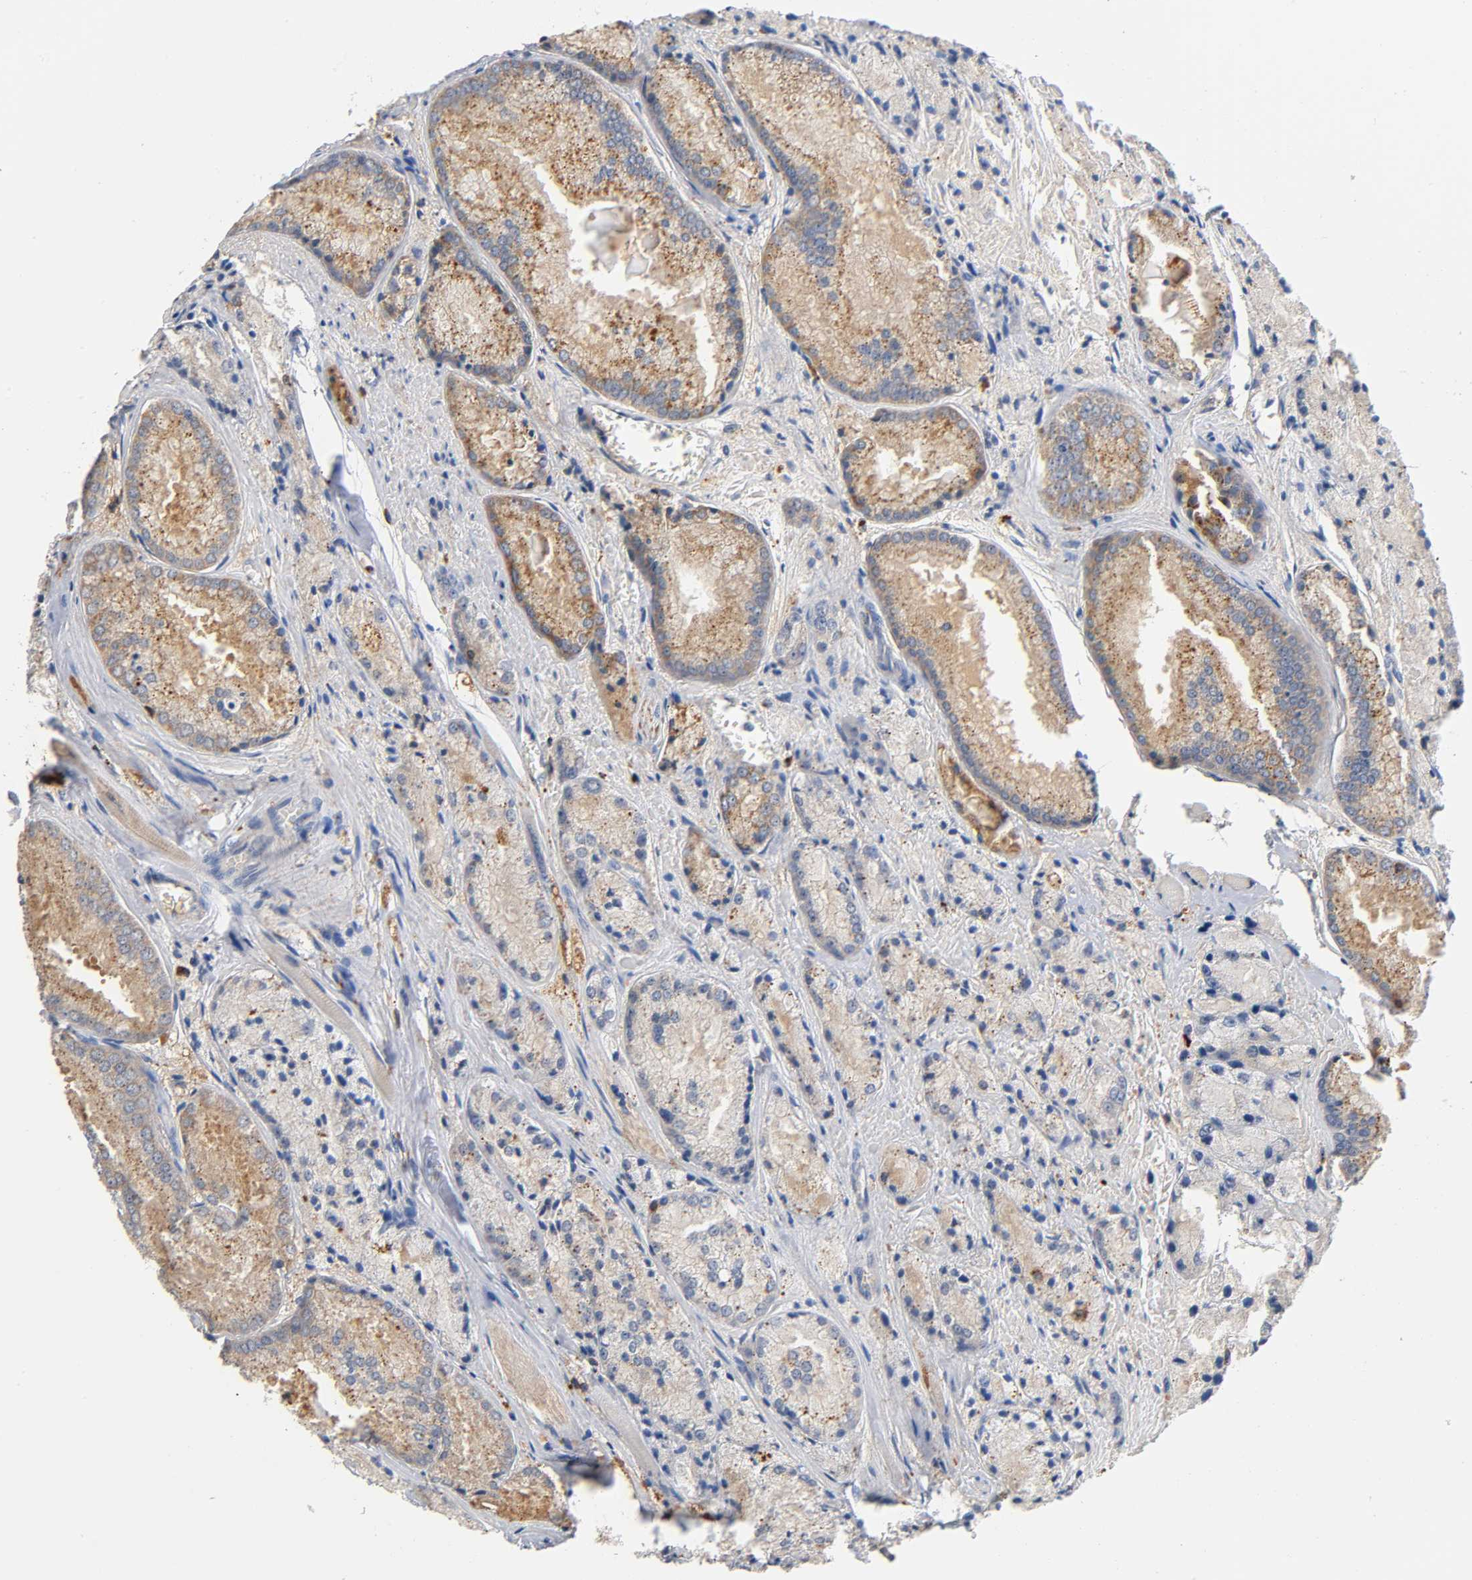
{"staining": {"intensity": "moderate", "quantity": ">75%", "location": "cytoplasmic/membranous"}, "tissue": "prostate cancer", "cell_type": "Tumor cells", "image_type": "cancer", "snomed": [{"axis": "morphology", "description": "Adenocarcinoma, Low grade"}, {"axis": "topography", "description": "Prostate"}], "caption": "Protein staining of prostate cancer tissue reveals moderate cytoplasmic/membranous staining in about >75% of tumor cells.", "gene": "UCKL1", "patient": {"sex": "male", "age": 64}}